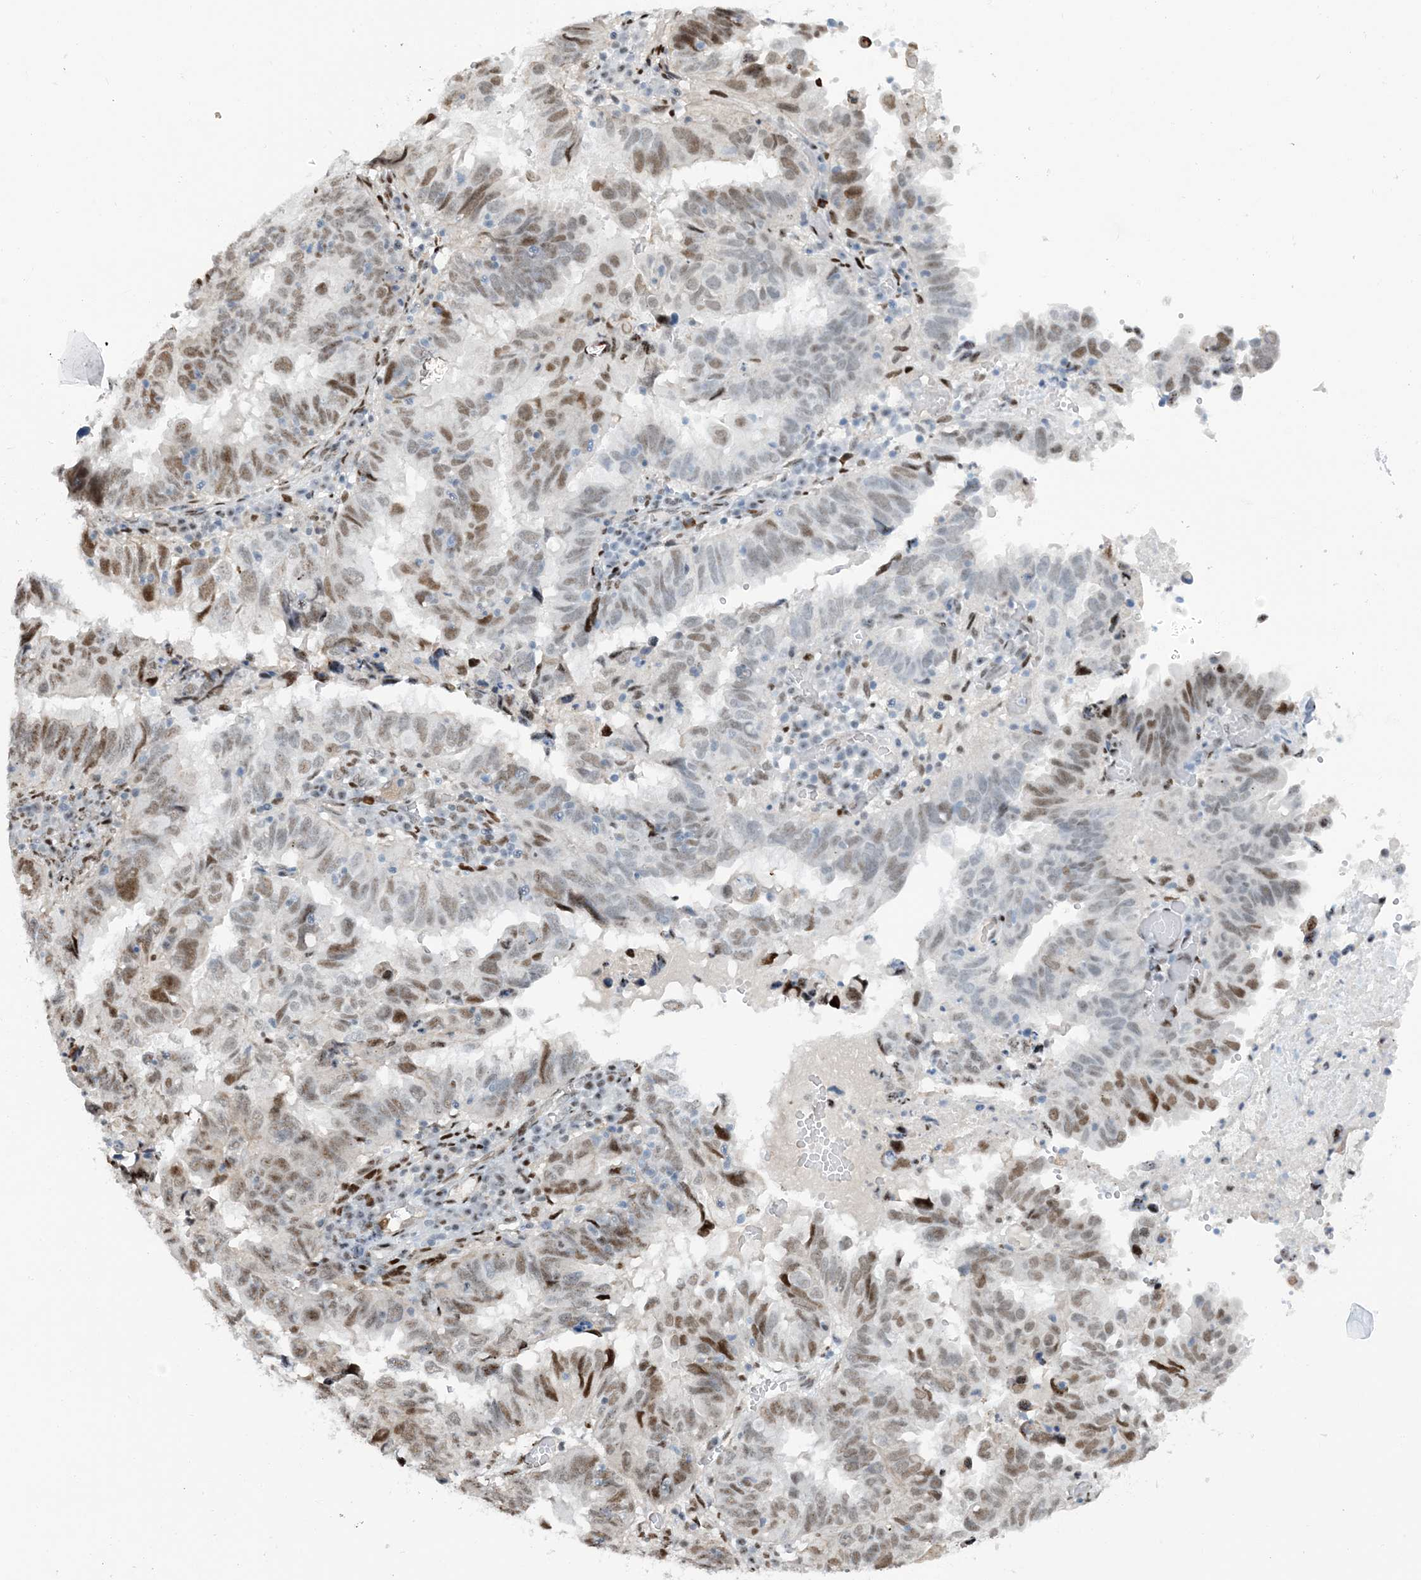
{"staining": {"intensity": "moderate", "quantity": "<25%", "location": "nuclear"}, "tissue": "endometrial cancer", "cell_type": "Tumor cells", "image_type": "cancer", "snomed": [{"axis": "morphology", "description": "Adenocarcinoma, NOS"}, {"axis": "topography", "description": "Uterus"}], "caption": "High-power microscopy captured an IHC photomicrograph of endometrial cancer, revealing moderate nuclear expression in about <25% of tumor cells.", "gene": "HEMK1", "patient": {"sex": "female", "age": 77}}